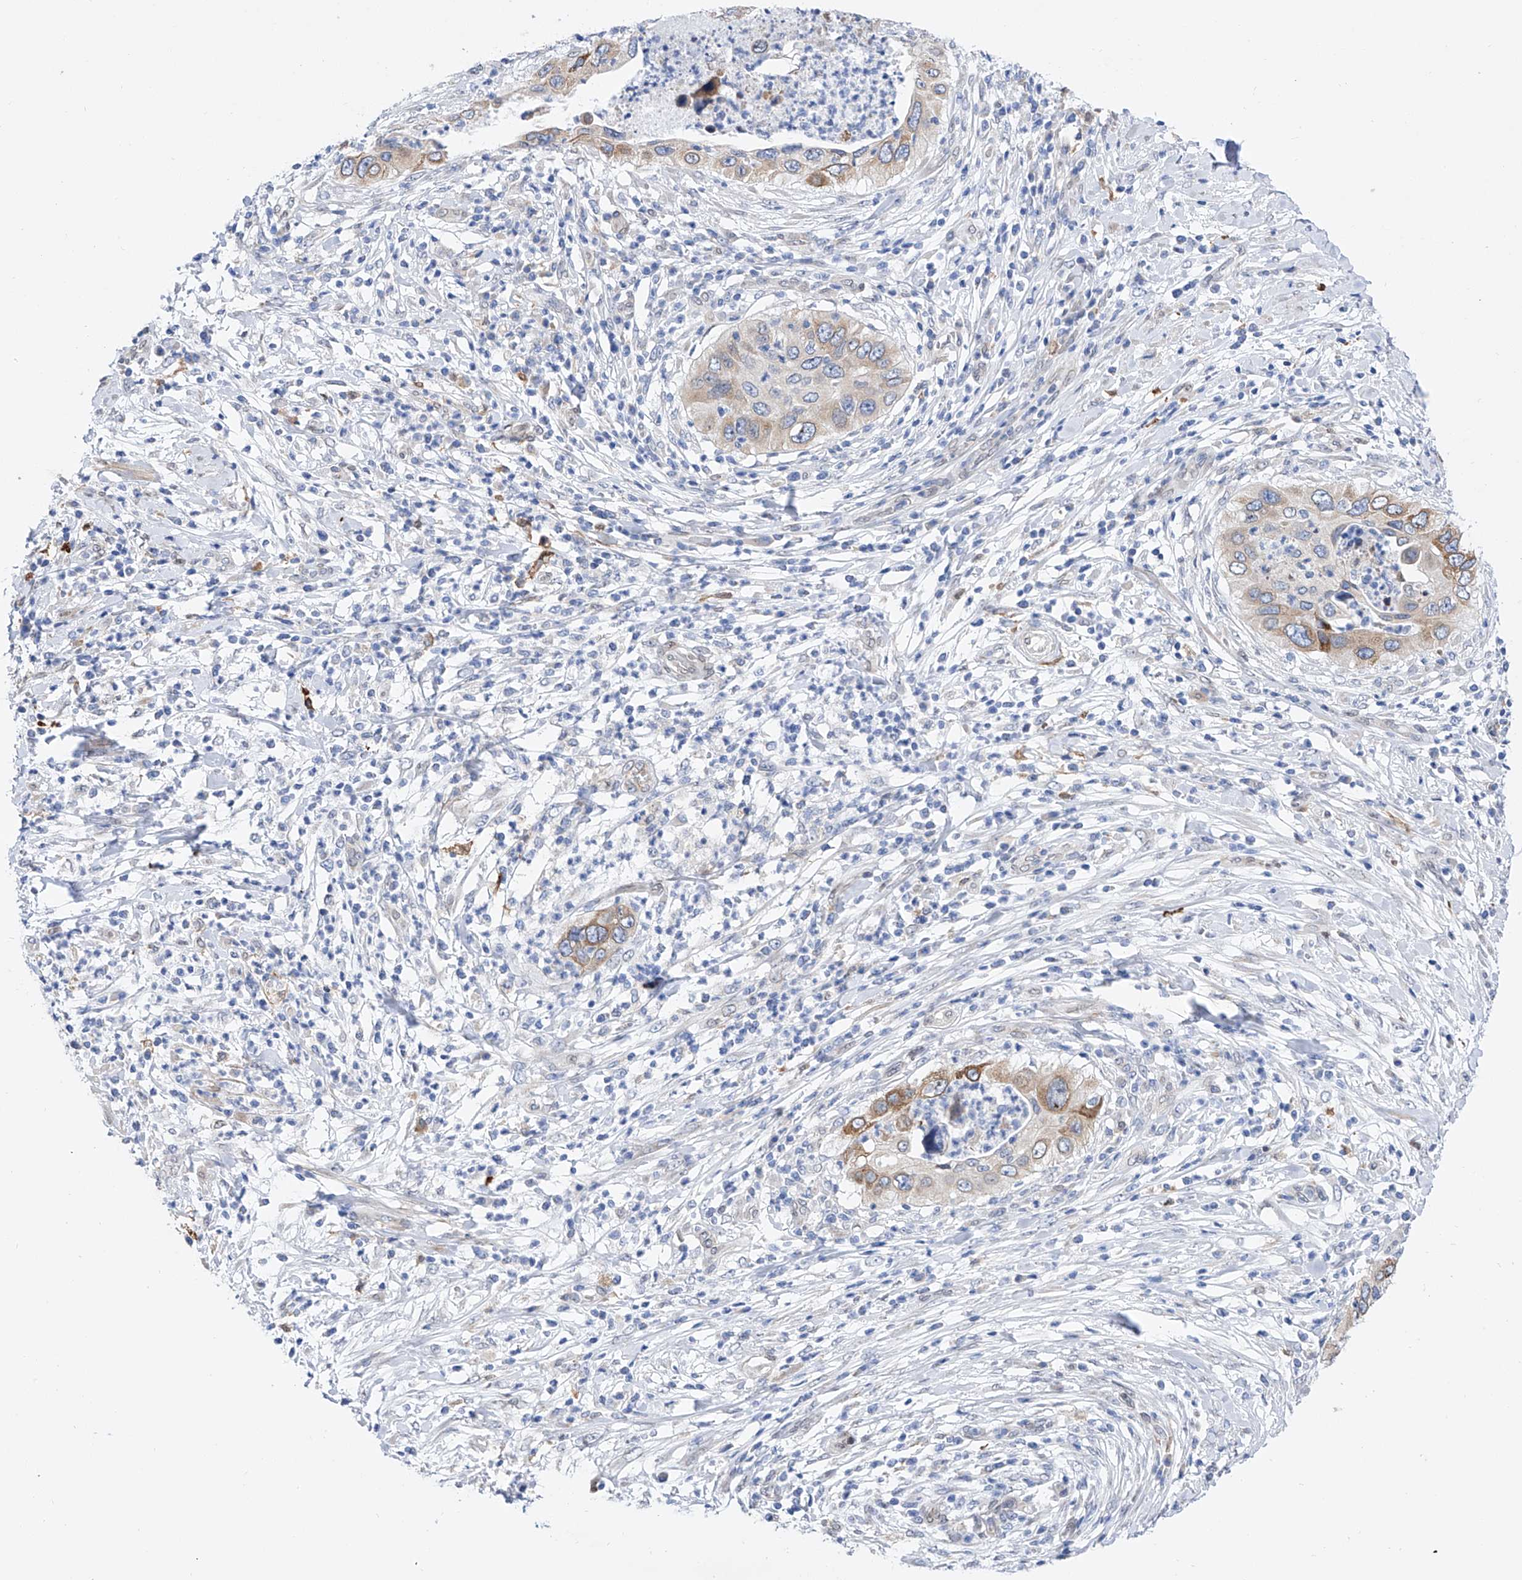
{"staining": {"intensity": "moderate", "quantity": "<25%", "location": "cytoplasmic/membranous"}, "tissue": "cervical cancer", "cell_type": "Tumor cells", "image_type": "cancer", "snomed": [{"axis": "morphology", "description": "Squamous cell carcinoma, NOS"}, {"axis": "topography", "description": "Cervix"}], "caption": "Immunohistochemistry (IHC) staining of cervical squamous cell carcinoma, which shows low levels of moderate cytoplasmic/membranous expression in about <25% of tumor cells indicating moderate cytoplasmic/membranous protein expression. The staining was performed using DAB (brown) for protein detection and nuclei were counterstained in hematoxylin (blue).", "gene": "LCLAT1", "patient": {"sex": "female", "age": 38}}